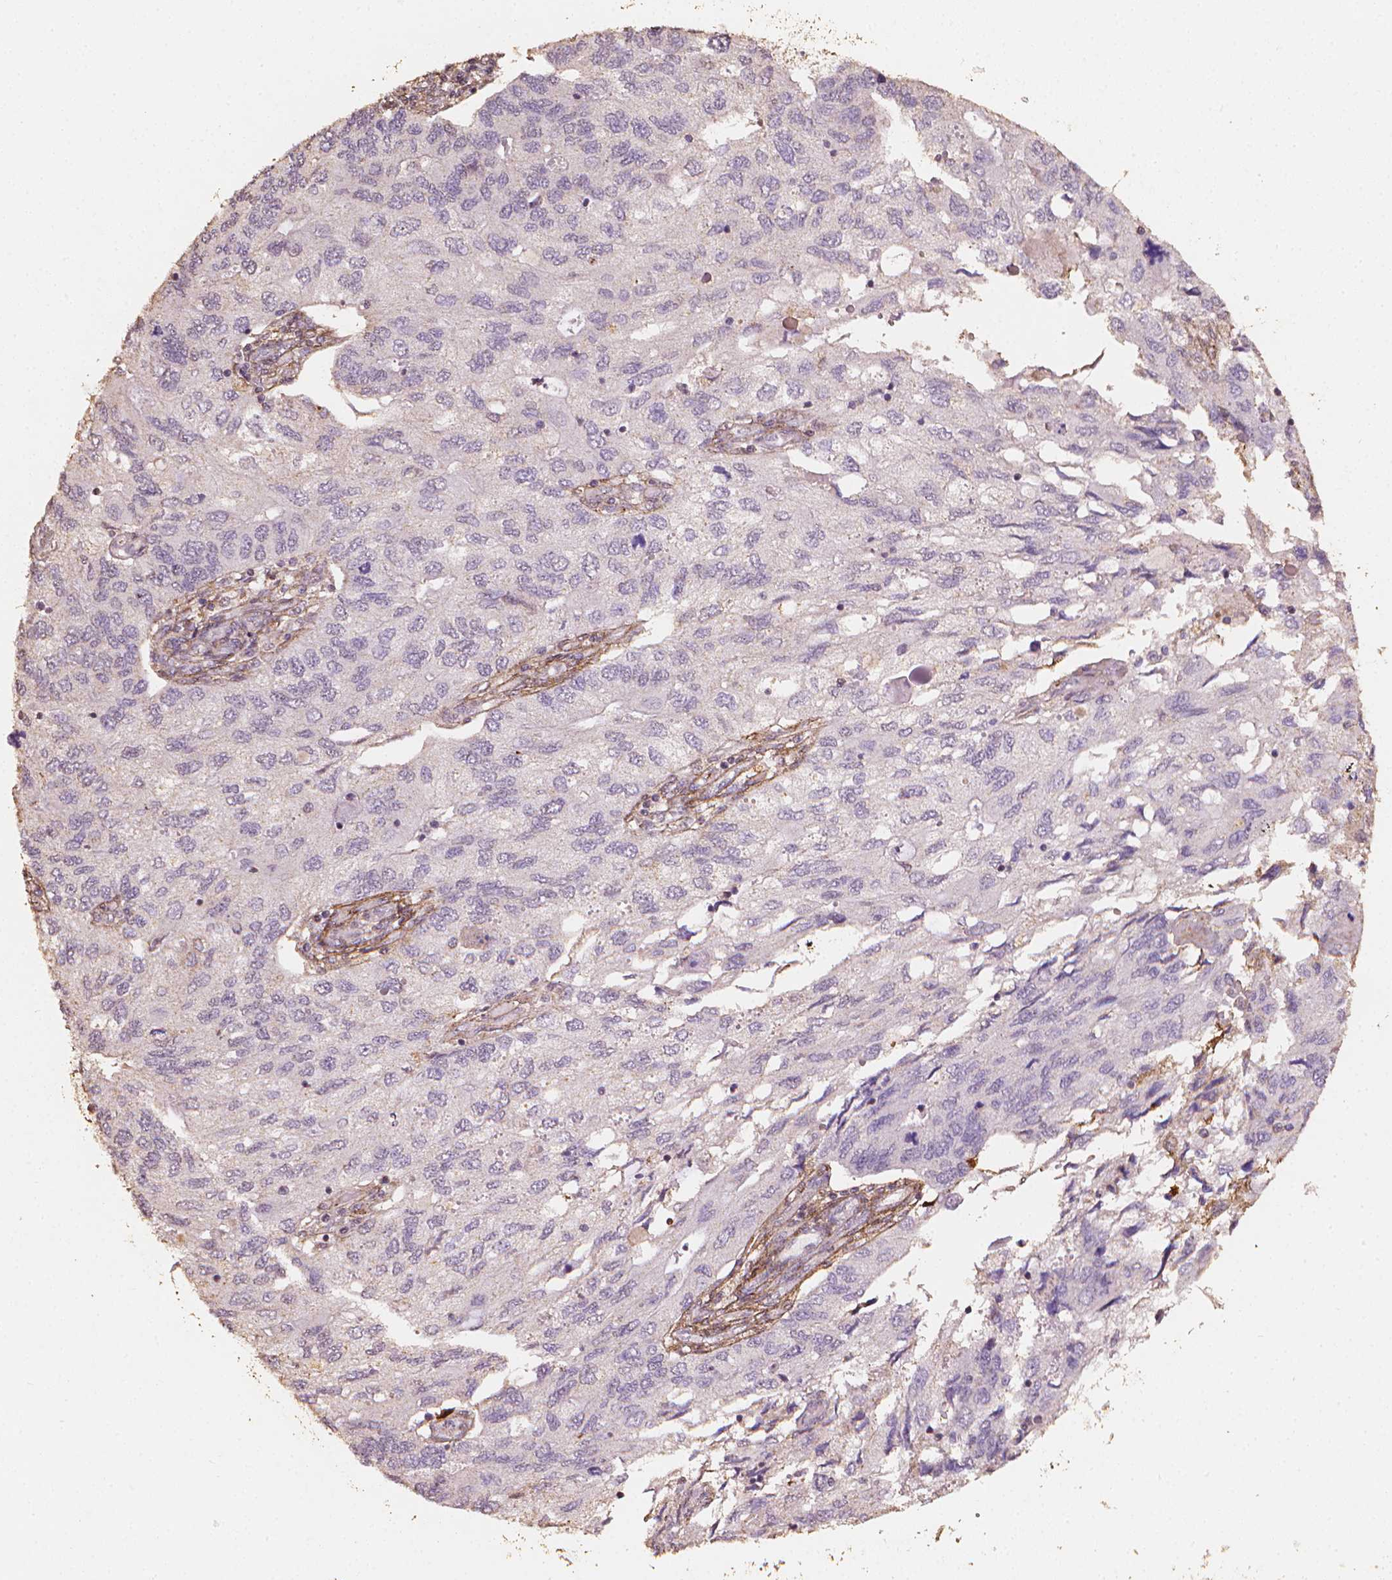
{"staining": {"intensity": "negative", "quantity": "none", "location": "none"}, "tissue": "endometrial cancer", "cell_type": "Tumor cells", "image_type": "cancer", "snomed": [{"axis": "morphology", "description": "Carcinoma, NOS"}, {"axis": "topography", "description": "Uterus"}], "caption": "Image shows no protein staining in tumor cells of endometrial carcinoma tissue.", "gene": "DCN", "patient": {"sex": "female", "age": 76}}